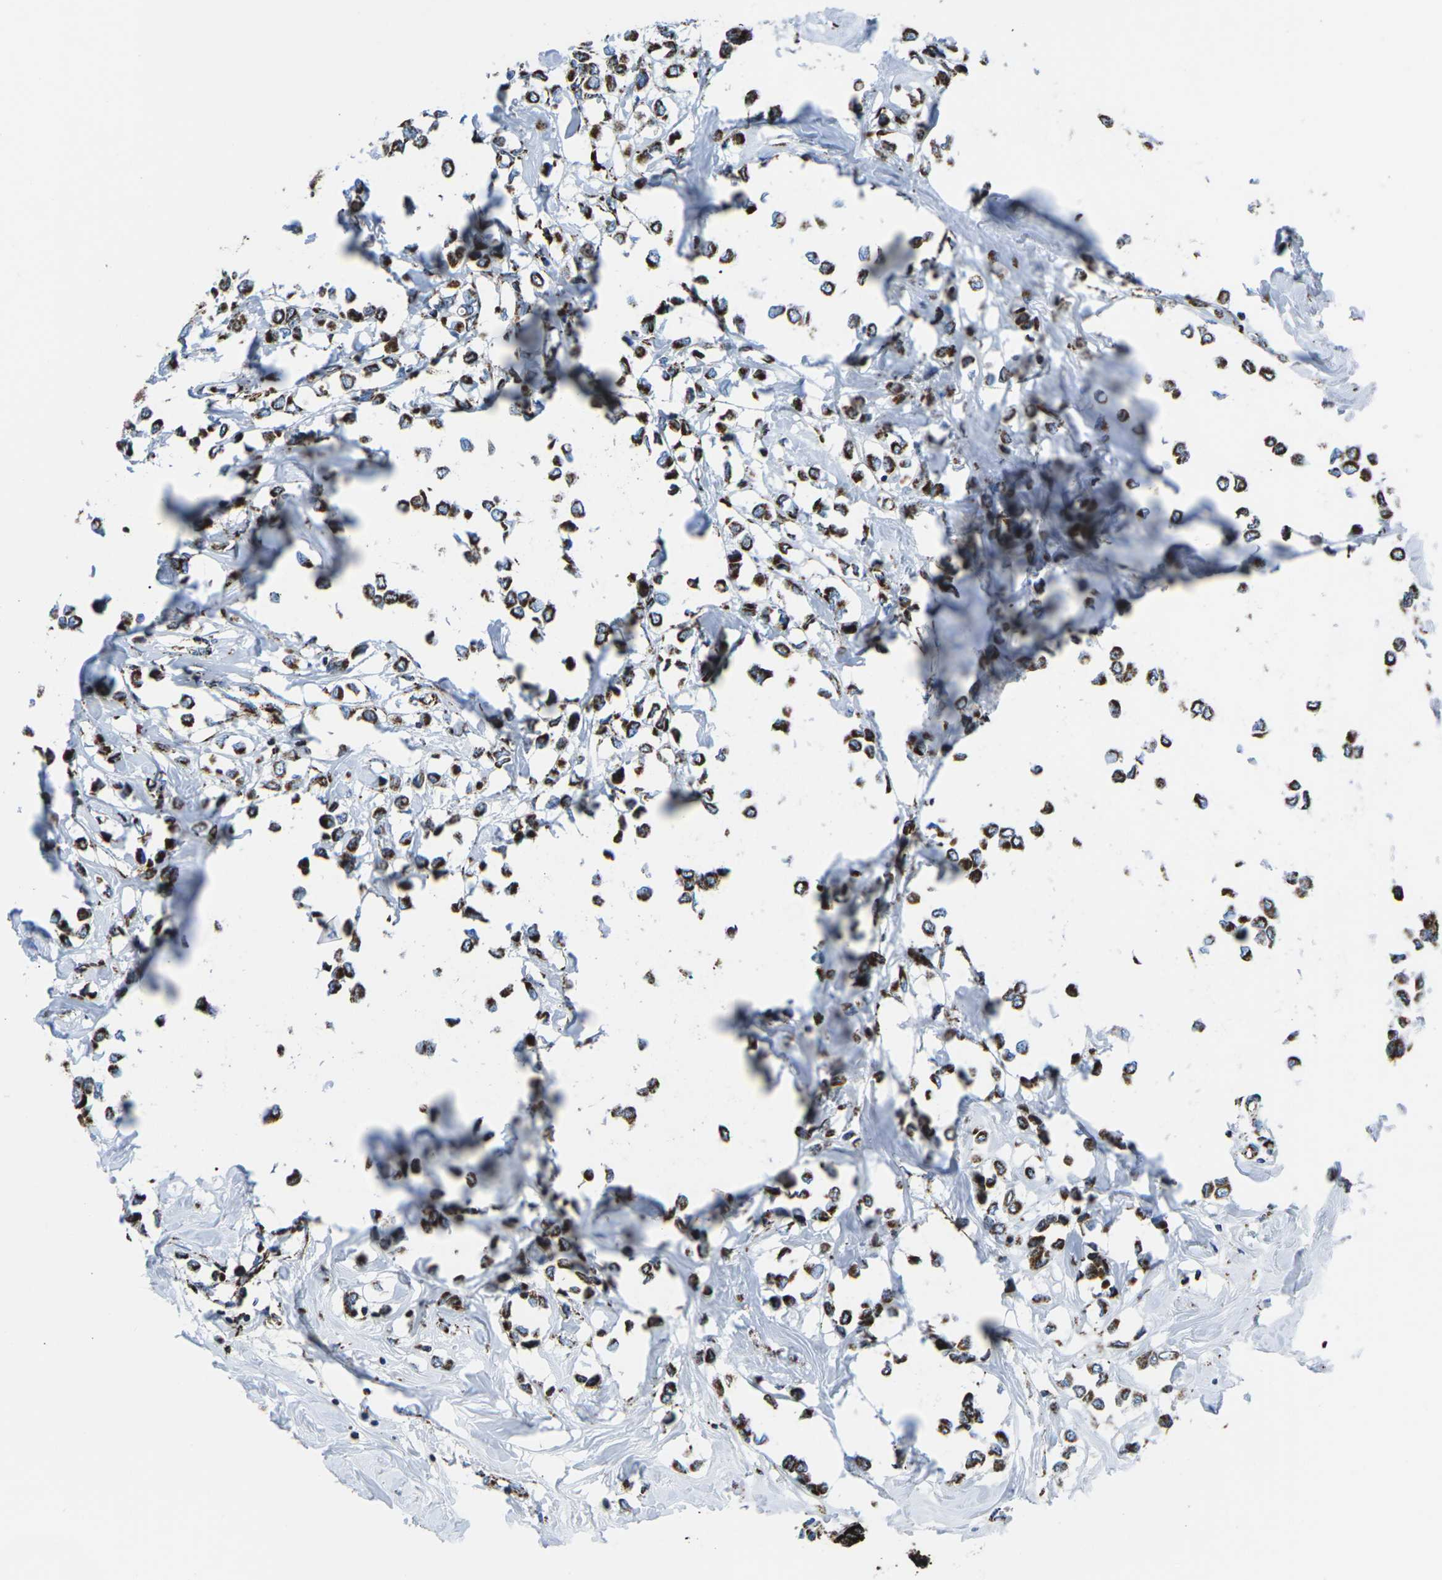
{"staining": {"intensity": "strong", "quantity": ">75%", "location": "cytoplasmic/membranous"}, "tissue": "breast cancer", "cell_type": "Tumor cells", "image_type": "cancer", "snomed": [{"axis": "morphology", "description": "Lobular carcinoma"}, {"axis": "topography", "description": "Breast"}], "caption": "IHC image of human breast lobular carcinoma stained for a protein (brown), which shows high levels of strong cytoplasmic/membranous staining in about >75% of tumor cells.", "gene": "MT-CO2", "patient": {"sex": "female", "age": 51}}